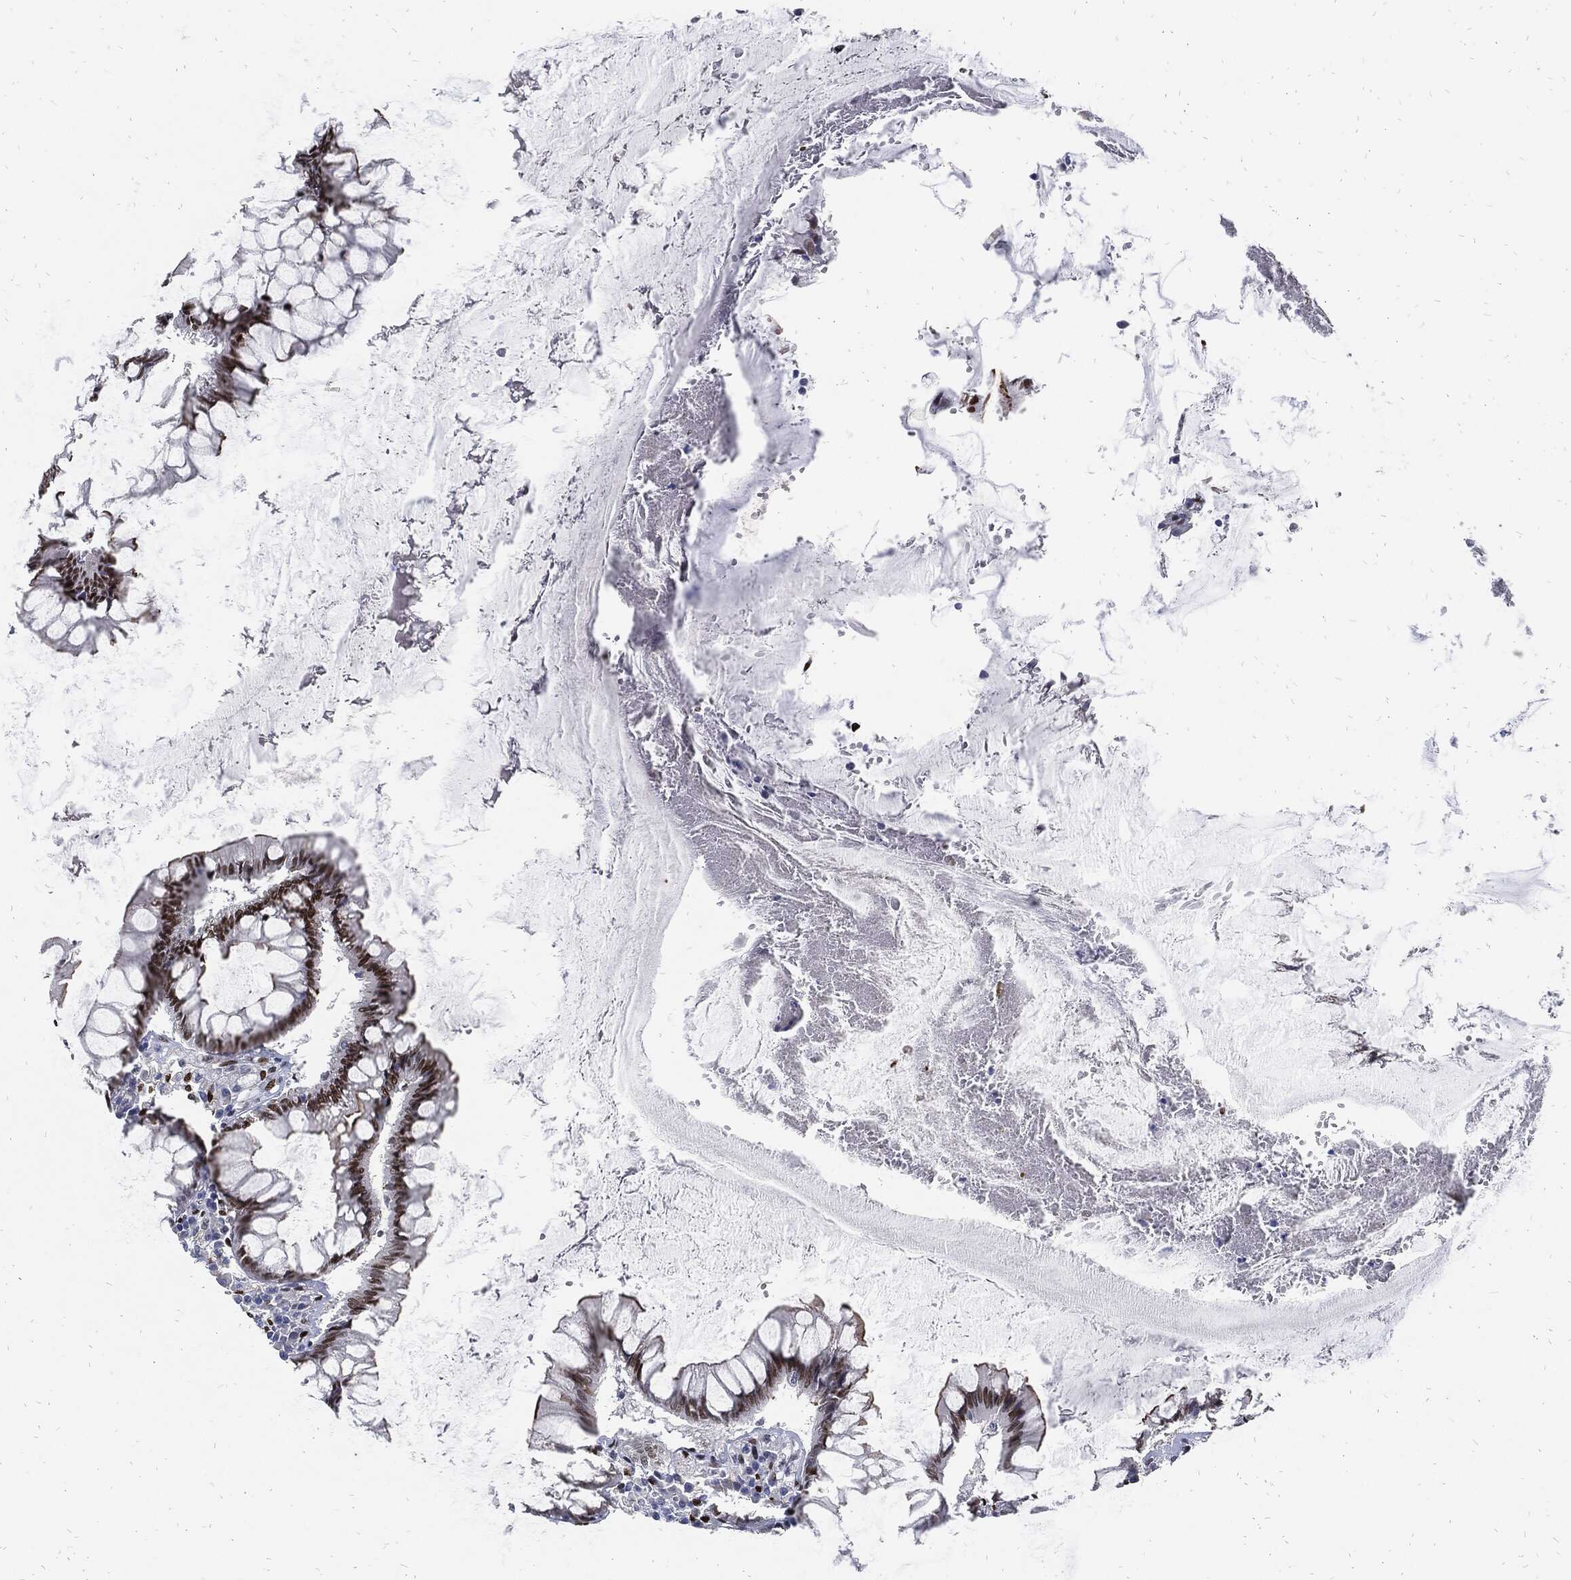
{"staining": {"intensity": "strong", "quantity": ">75%", "location": "nuclear"}, "tissue": "colon", "cell_type": "Endothelial cells", "image_type": "normal", "snomed": [{"axis": "morphology", "description": "Normal tissue, NOS"}, {"axis": "topography", "description": "Colon"}], "caption": "Colon stained for a protein reveals strong nuclear positivity in endothelial cells. Immunohistochemistry (ihc) stains the protein in brown and the nuclei are stained blue.", "gene": "JUN", "patient": {"sex": "male", "age": 65}}